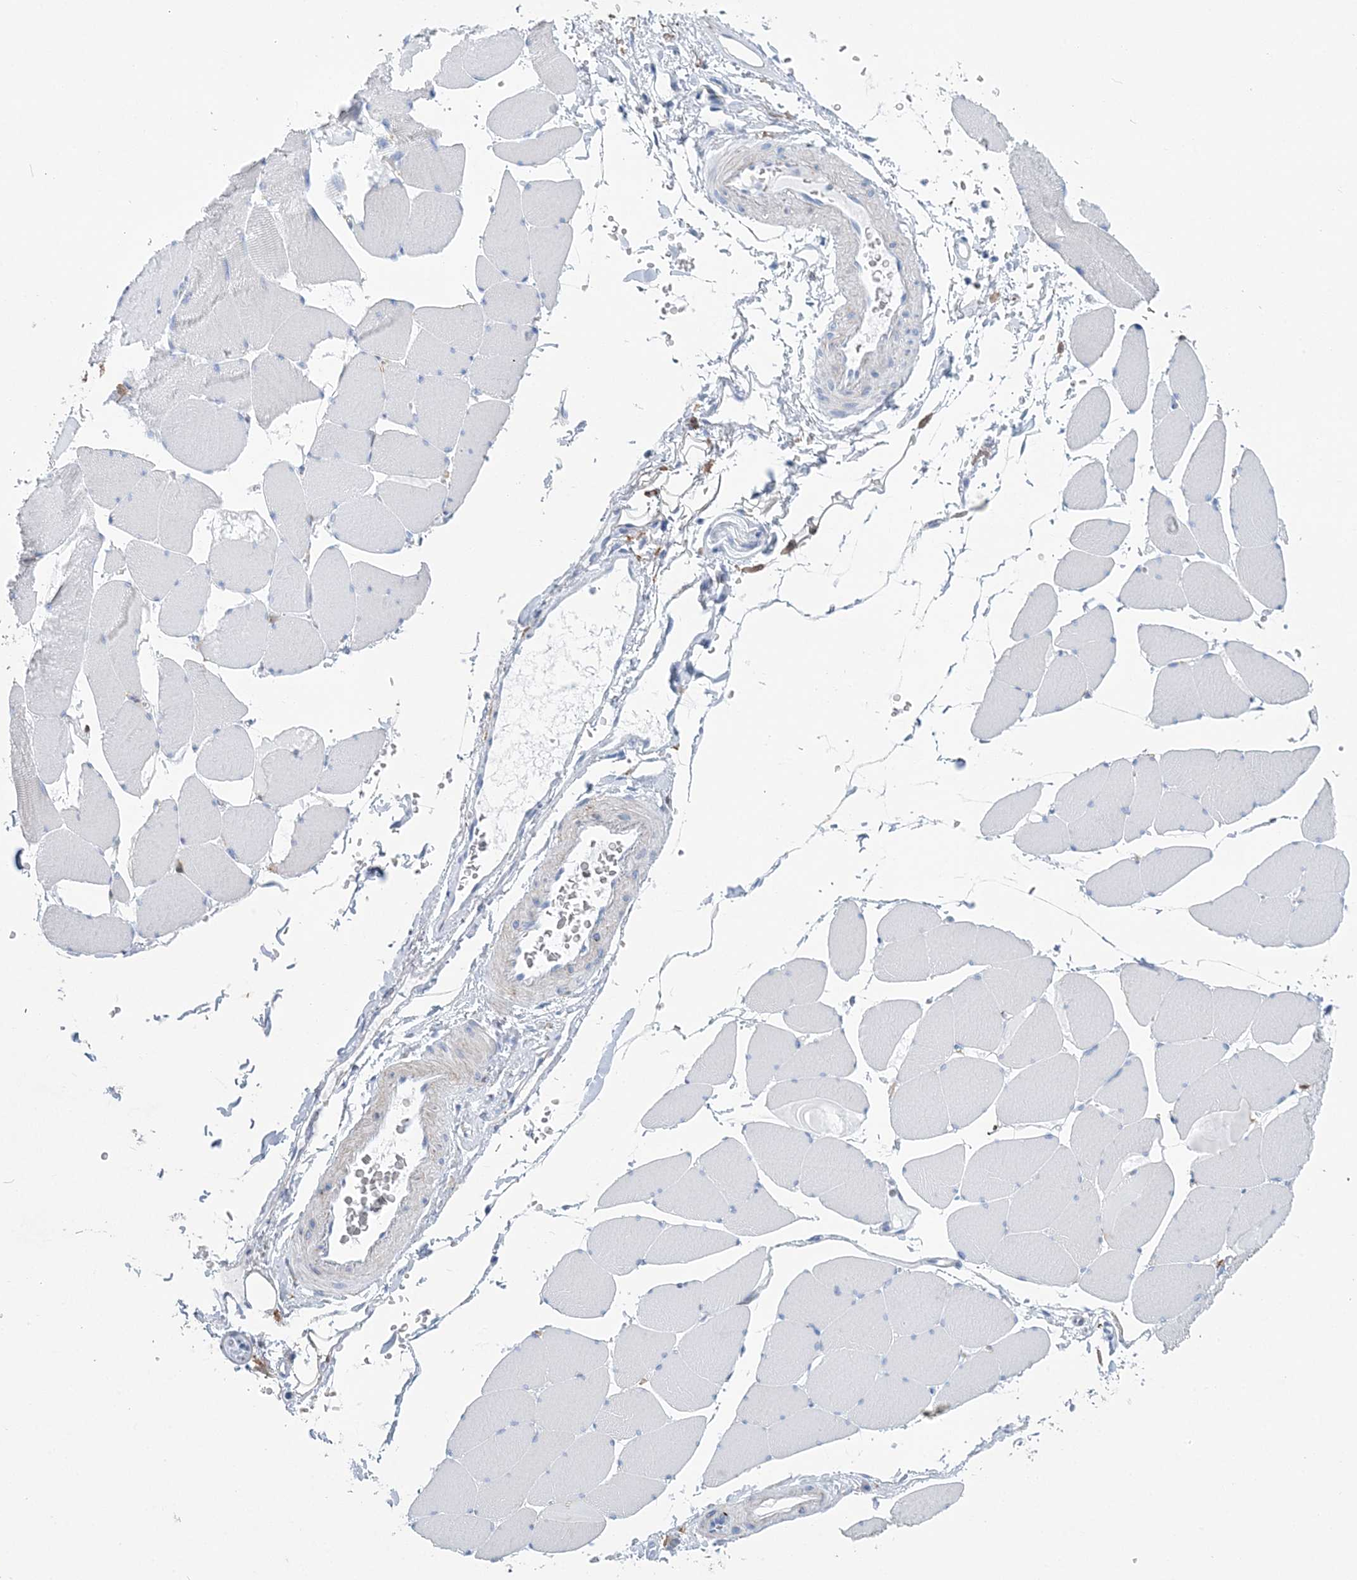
{"staining": {"intensity": "negative", "quantity": "none", "location": "none"}, "tissue": "skeletal muscle", "cell_type": "Myocytes", "image_type": "normal", "snomed": [{"axis": "morphology", "description": "Normal tissue, NOS"}, {"axis": "topography", "description": "Skeletal muscle"}, {"axis": "topography", "description": "Head-Neck"}], "caption": "Immunohistochemistry histopathology image of benign skeletal muscle: human skeletal muscle stained with DAB demonstrates no significant protein positivity in myocytes. (DAB immunohistochemistry (IHC) with hematoxylin counter stain).", "gene": "NKX6", "patient": {"sex": "male", "age": 66}}